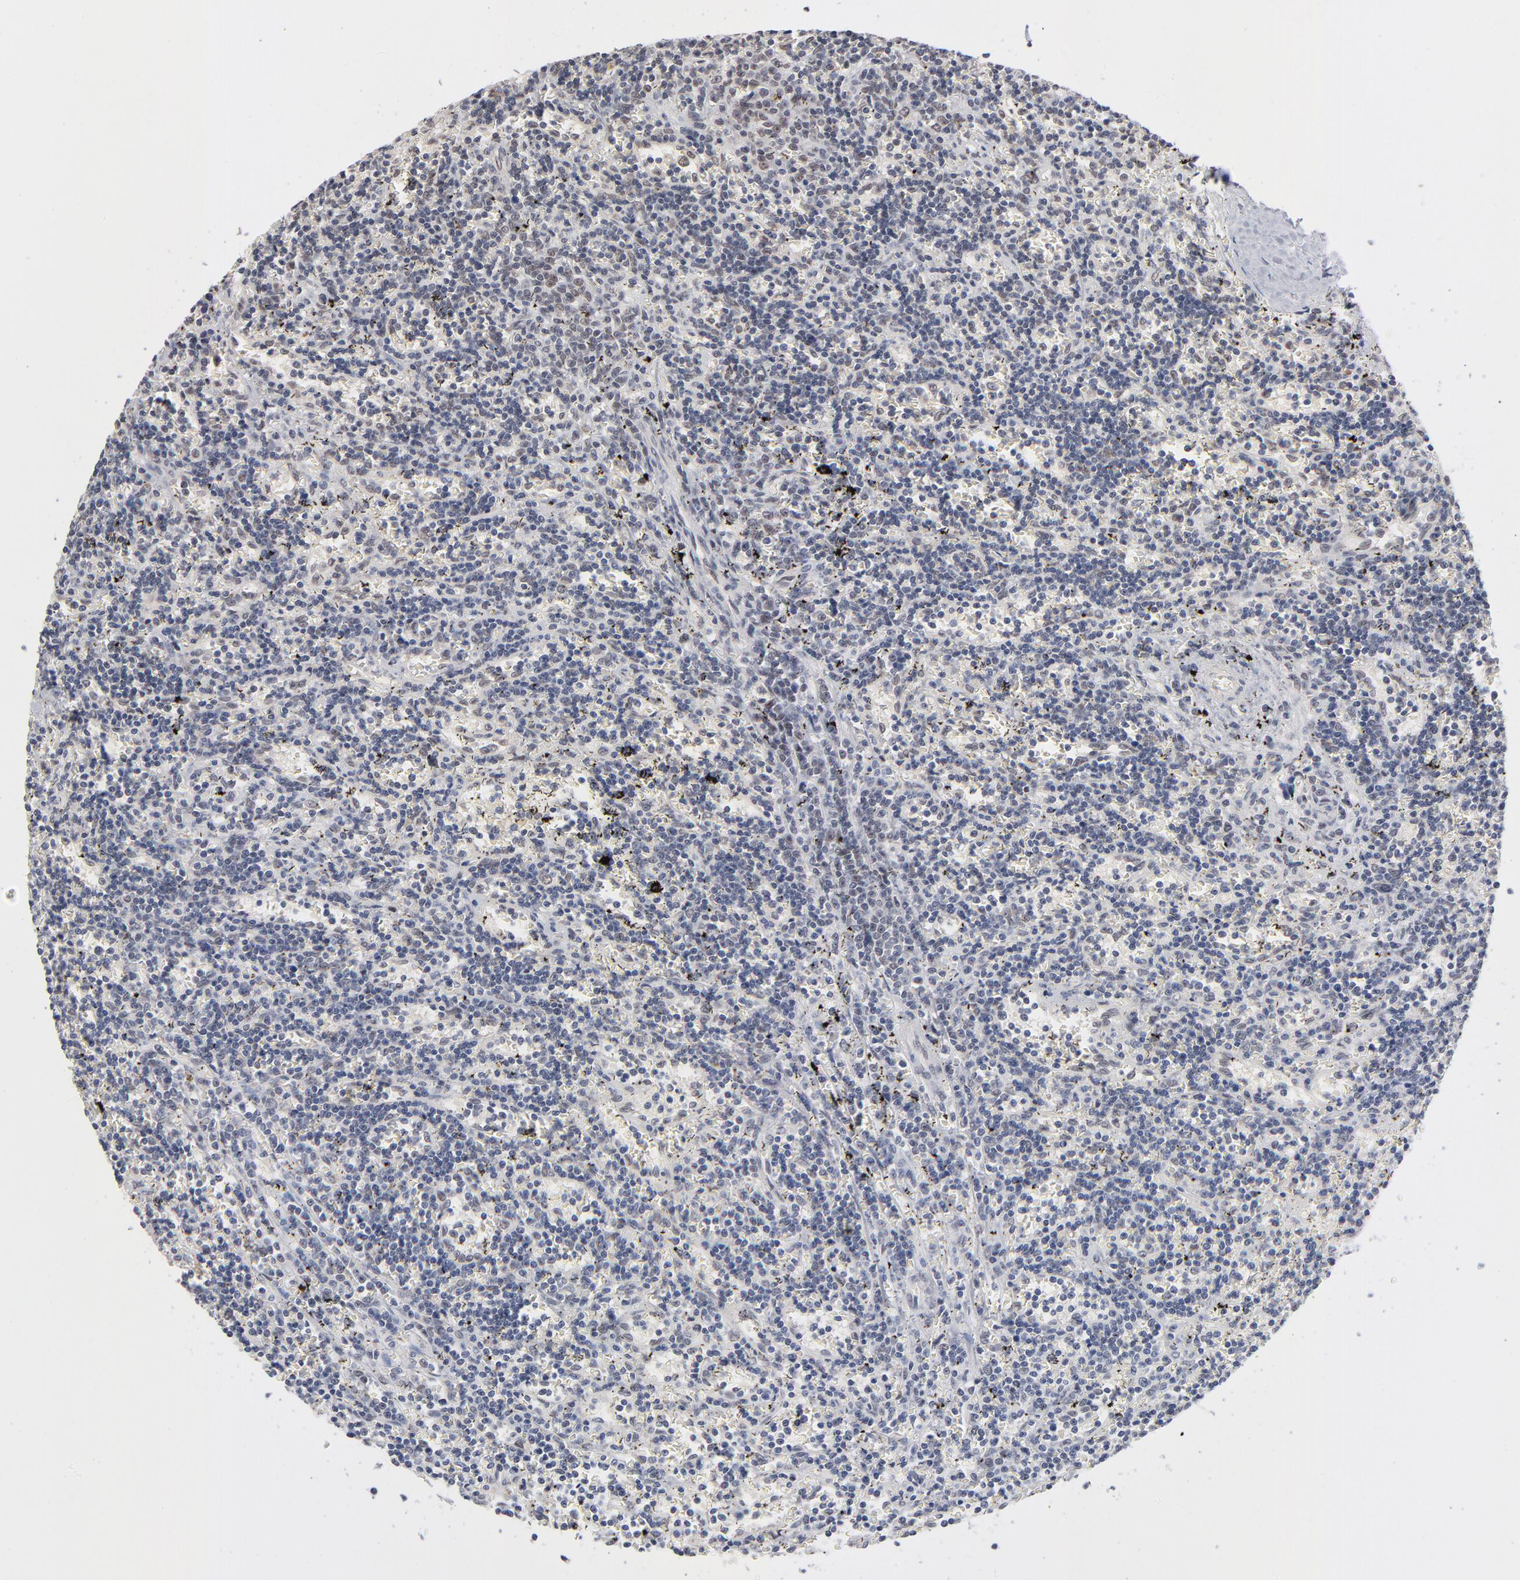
{"staining": {"intensity": "negative", "quantity": "none", "location": "none"}, "tissue": "lymphoma", "cell_type": "Tumor cells", "image_type": "cancer", "snomed": [{"axis": "morphology", "description": "Malignant lymphoma, non-Hodgkin's type, Low grade"}, {"axis": "topography", "description": "Spleen"}], "caption": "Immunohistochemistry photomicrograph of neoplastic tissue: lymphoma stained with DAB exhibits no significant protein staining in tumor cells.", "gene": "MBIP", "patient": {"sex": "male", "age": 60}}